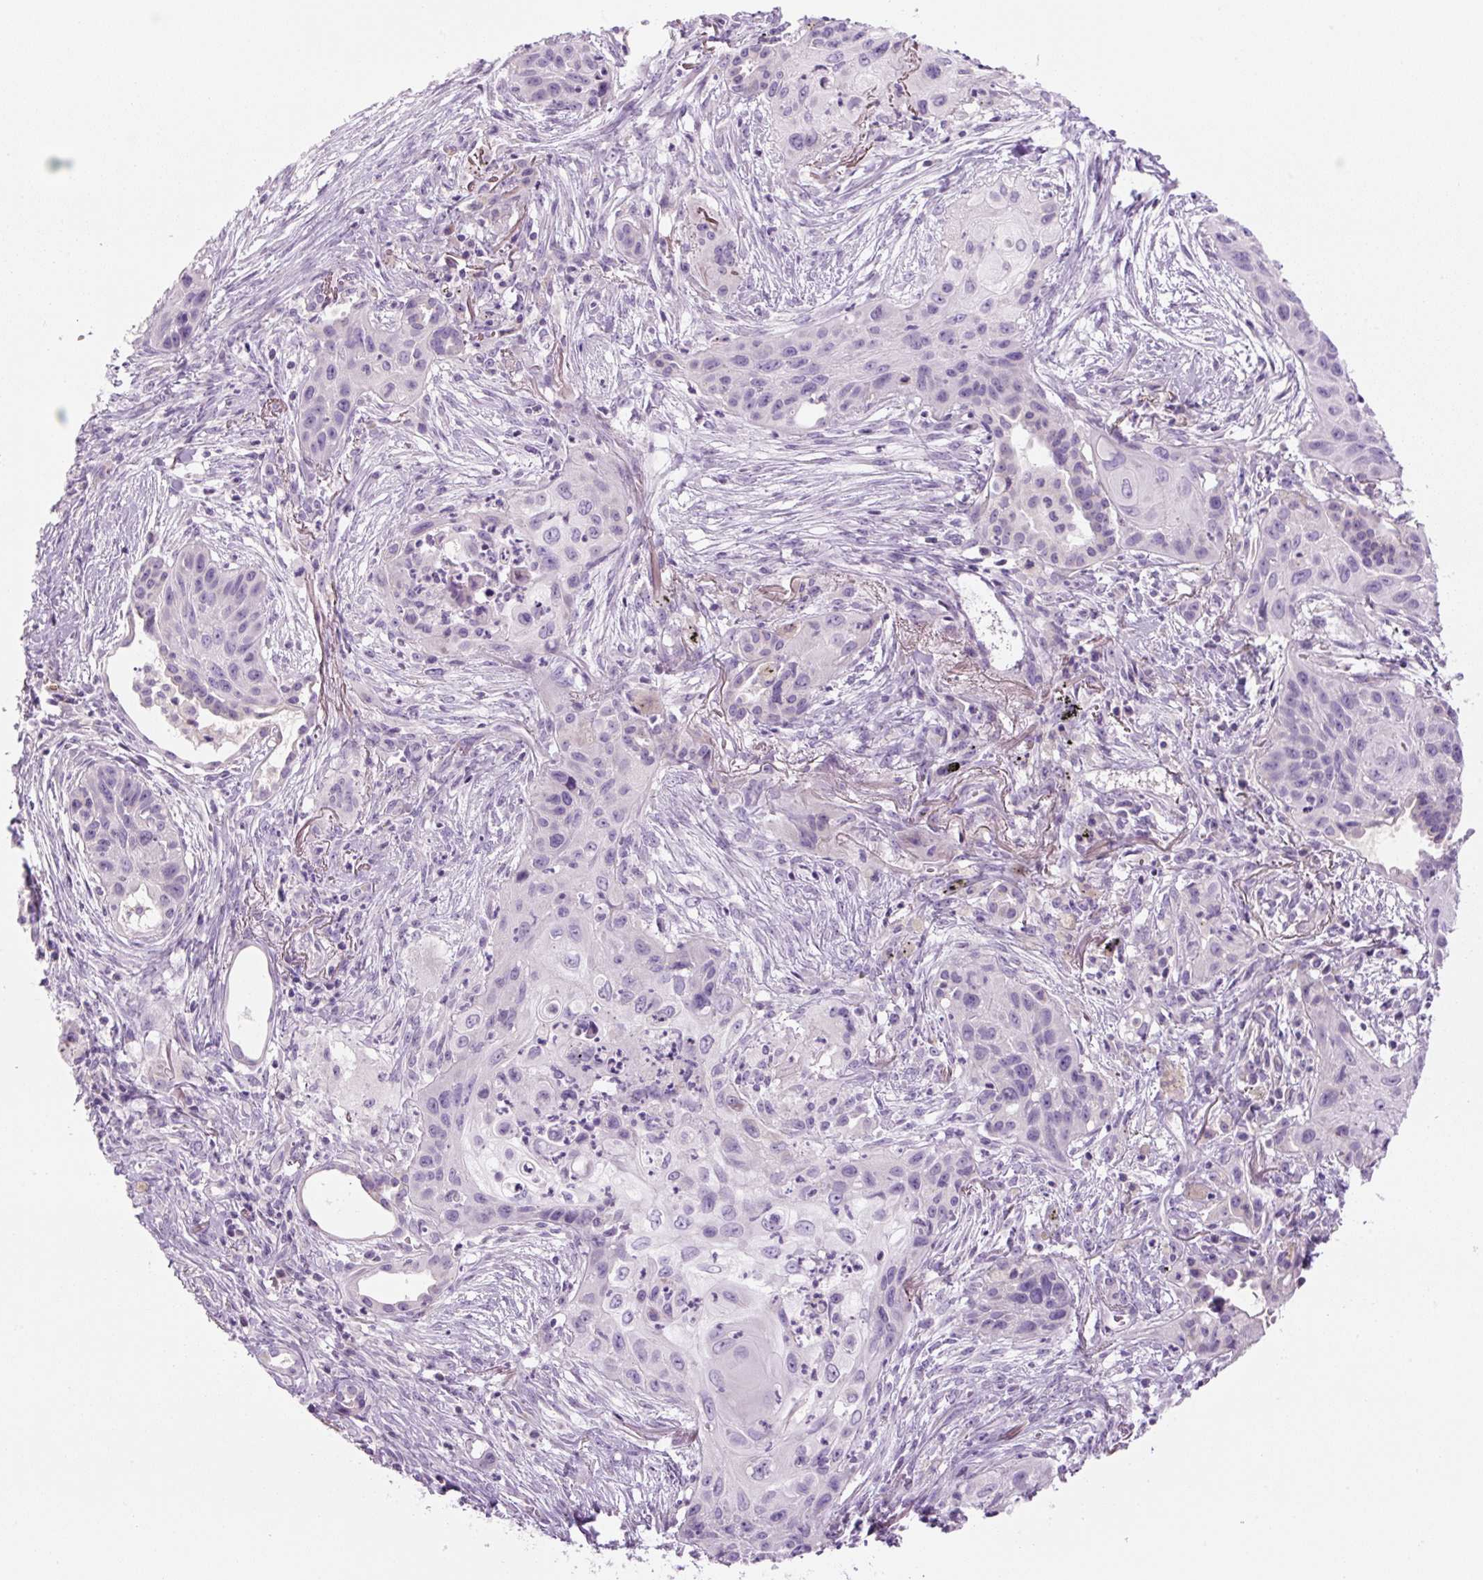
{"staining": {"intensity": "negative", "quantity": "none", "location": "none"}, "tissue": "lung cancer", "cell_type": "Tumor cells", "image_type": "cancer", "snomed": [{"axis": "morphology", "description": "Squamous cell carcinoma, NOS"}, {"axis": "topography", "description": "Lung"}], "caption": "Tumor cells show no significant protein positivity in squamous cell carcinoma (lung). (Stains: DAB (3,3'-diaminobenzidine) immunohistochemistry (IHC) with hematoxylin counter stain, Microscopy: brightfield microscopy at high magnification).", "gene": "RSPO4", "patient": {"sex": "male", "age": 71}}